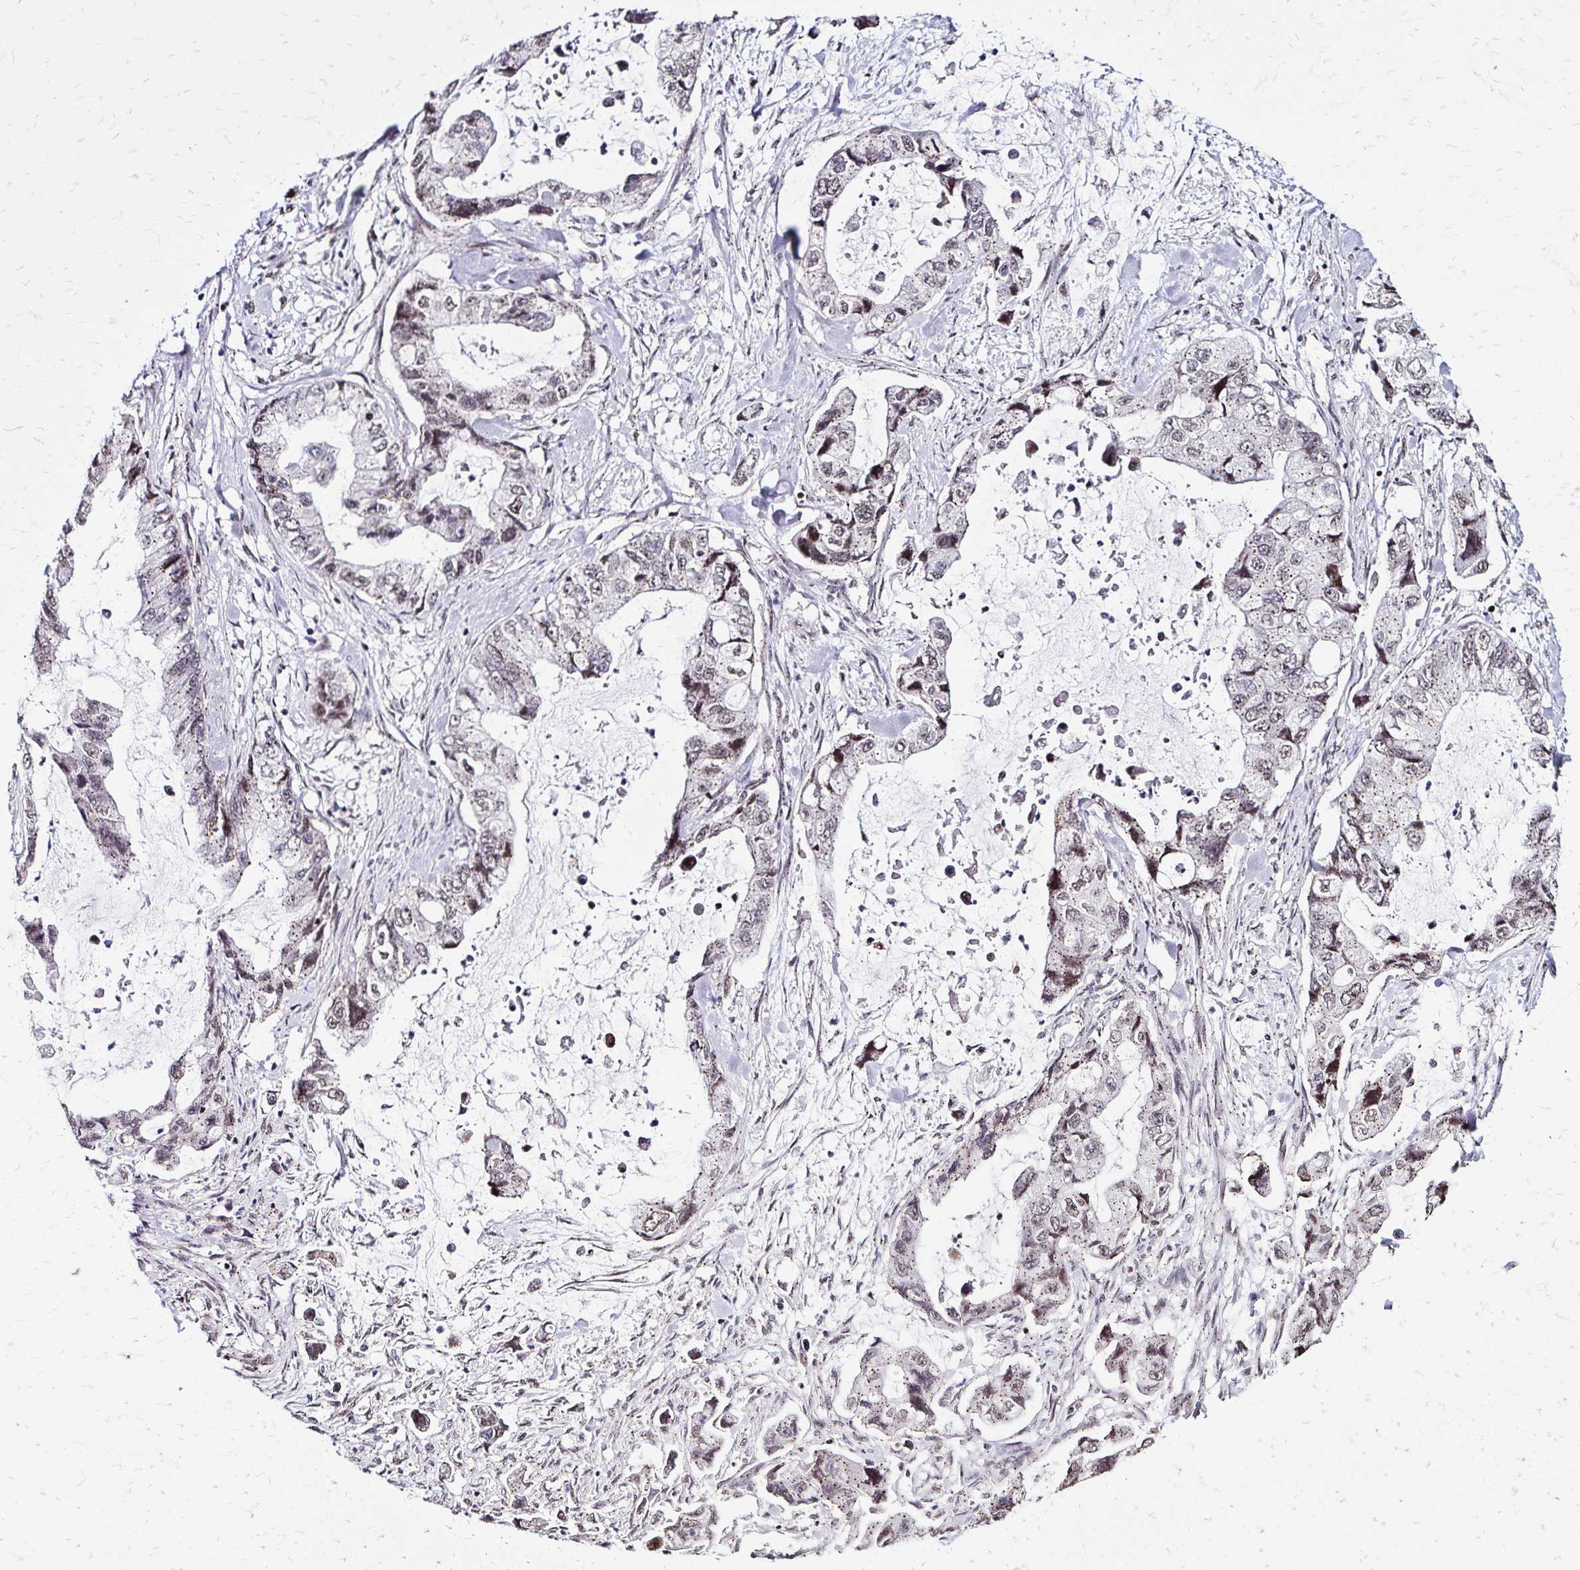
{"staining": {"intensity": "weak", "quantity": "25%-75%", "location": "cytoplasmic/membranous,nuclear"}, "tissue": "stomach cancer", "cell_type": "Tumor cells", "image_type": "cancer", "snomed": [{"axis": "morphology", "description": "Adenocarcinoma, NOS"}, {"axis": "topography", "description": "Pancreas"}, {"axis": "topography", "description": "Stomach, upper"}, {"axis": "topography", "description": "Stomach"}], "caption": "About 25%-75% of tumor cells in human stomach cancer (adenocarcinoma) display weak cytoplasmic/membranous and nuclear protein staining as visualized by brown immunohistochemical staining.", "gene": "TOB1", "patient": {"sex": "male", "age": 77}}